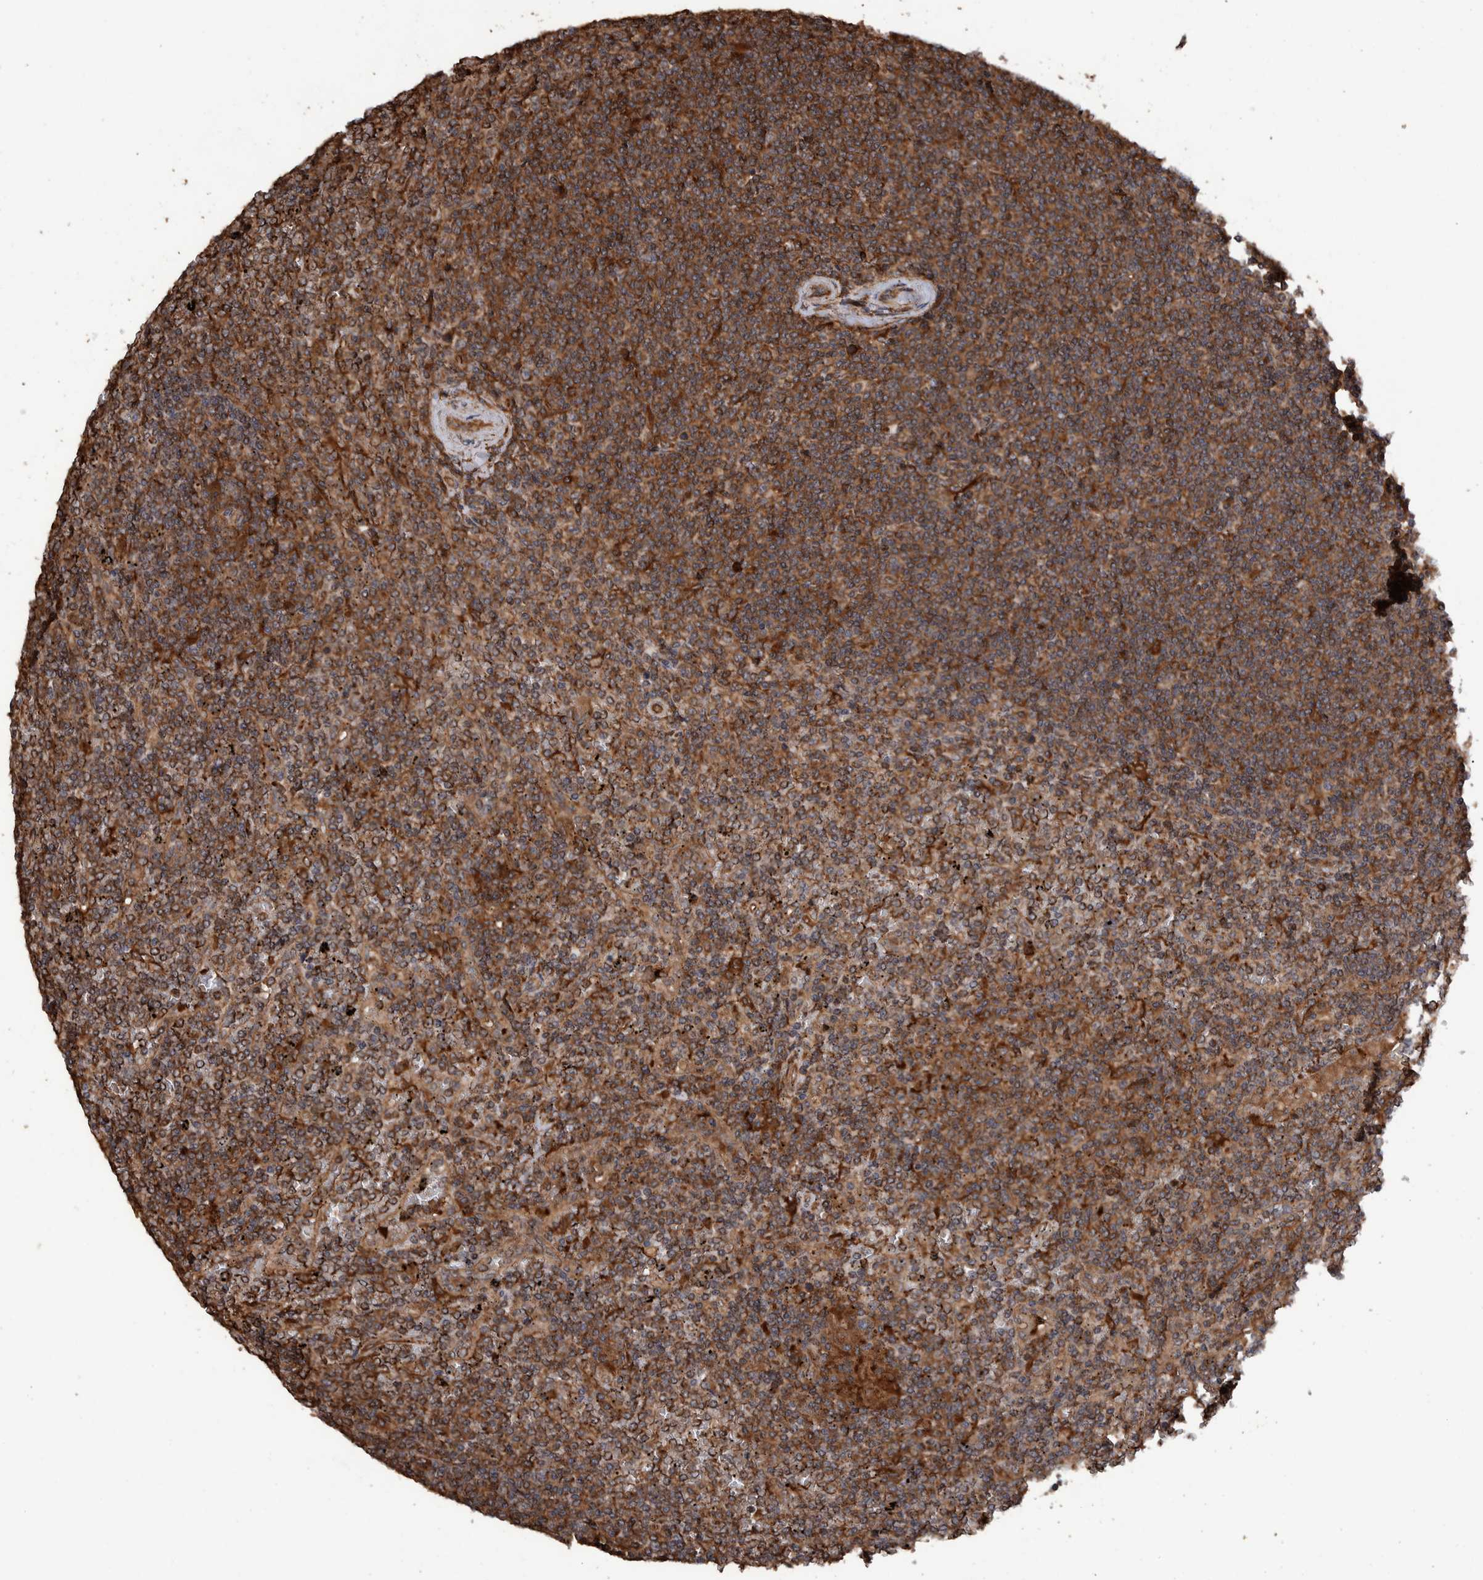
{"staining": {"intensity": "strong", "quantity": ">75%", "location": "cytoplasmic/membranous"}, "tissue": "lymphoma", "cell_type": "Tumor cells", "image_type": "cancer", "snomed": [{"axis": "morphology", "description": "Malignant lymphoma, non-Hodgkin's type, Low grade"}, {"axis": "topography", "description": "Spleen"}], "caption": "IHC staining of low-grade malignant lymphoma, non-Hodgkin's type, which reveals high levels of strong cytoplasmic/membranous staining in about >75% of tumor cells indicating strong cytoplasmic/membranous protein positivity. The staining was performed using DAB (brown) for protein detection and nuclei were counterstained in hematoxylin (blue).", "gene": "TRIM16", "patient": {"sex": "female", "age": 19}}